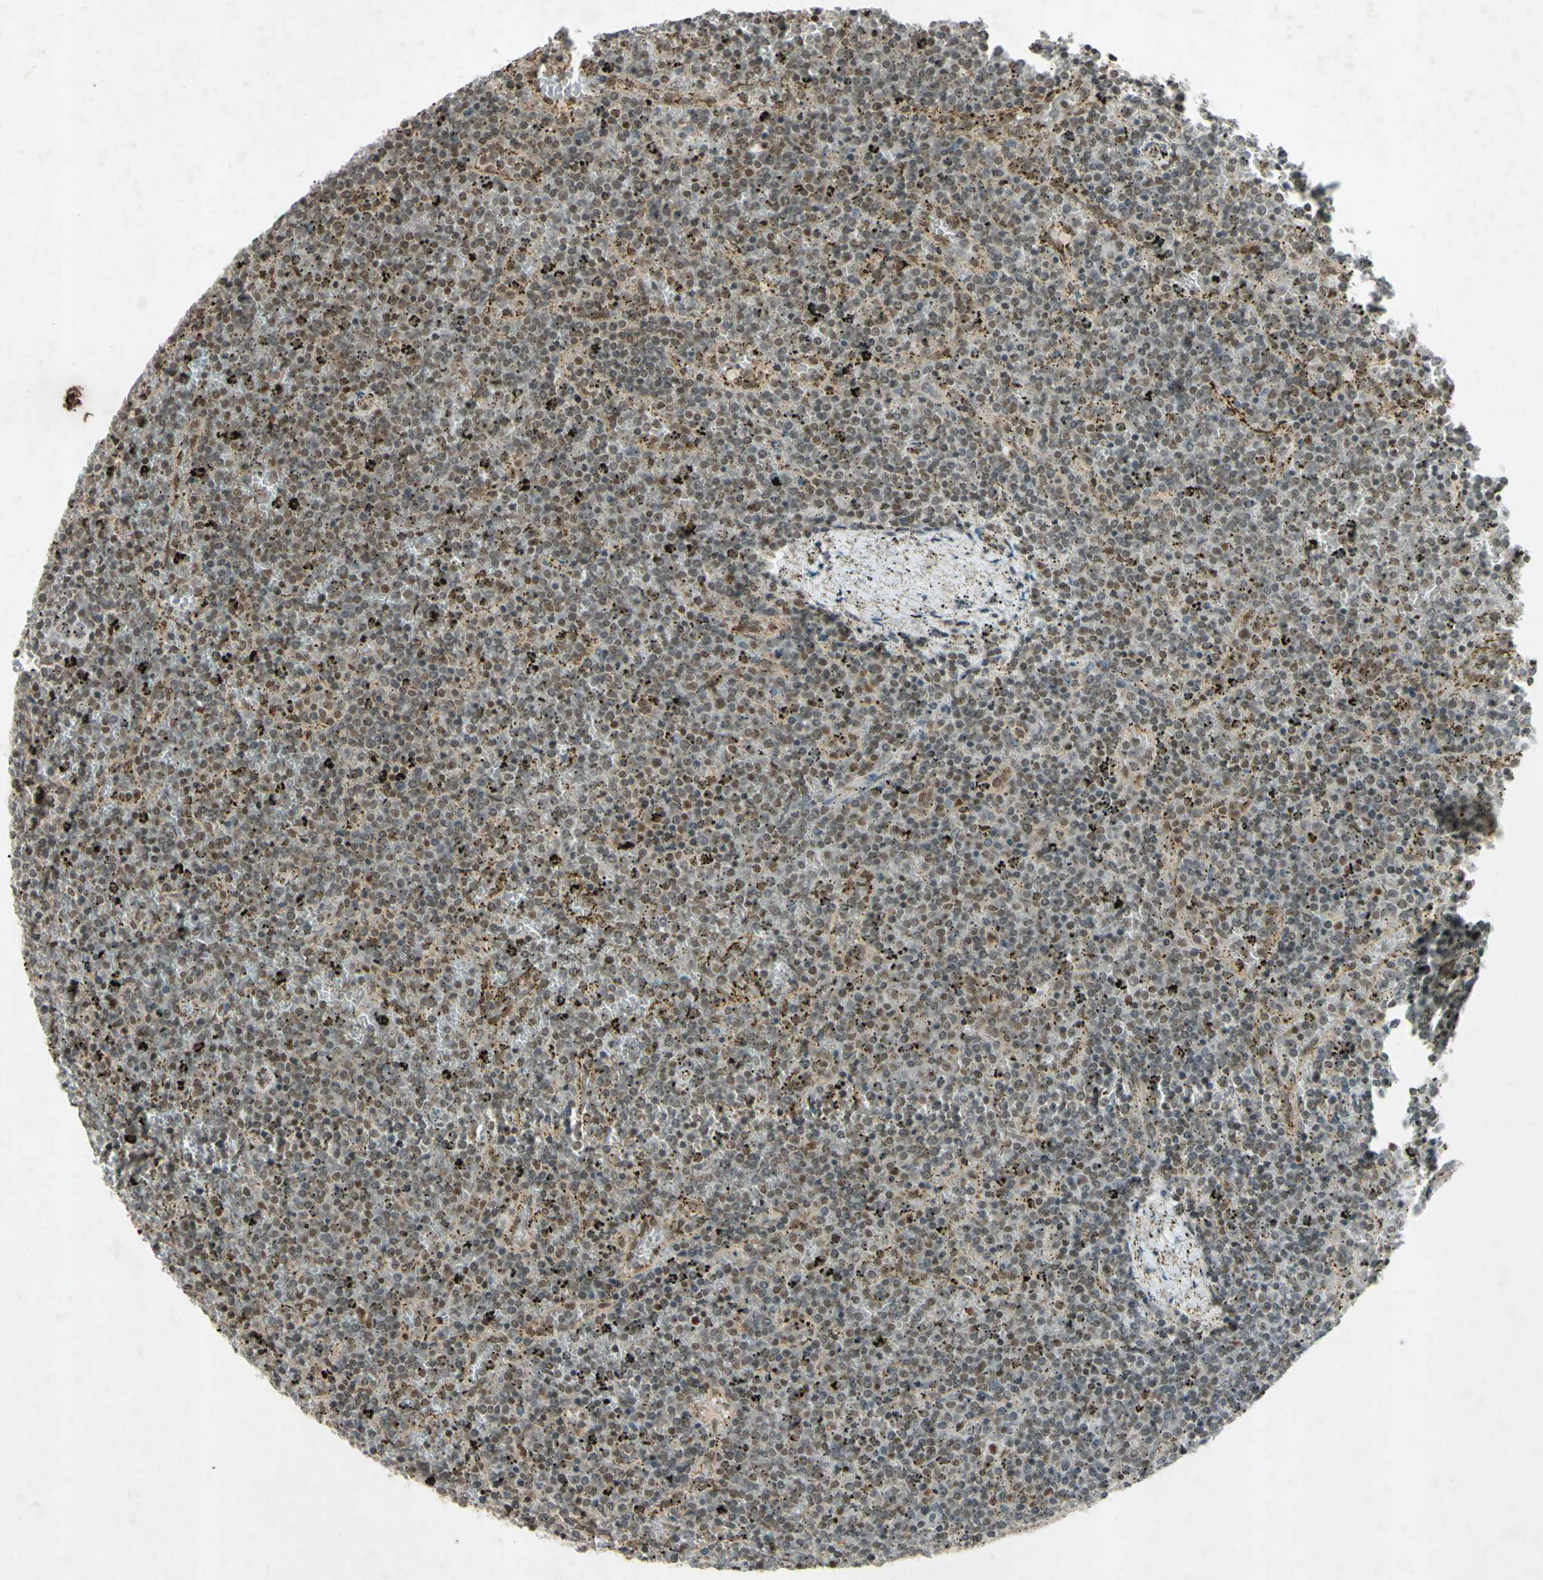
{"staining": {"intensity": "weak", "quantity": ">75%", "location": "nuclear"}, "tissue": "lymphoma", "cell_type": "Tumor cells", "image_type": "cancer", "snomed": [{"axis": "morphology", "description": "Malignant lymphoma, non-Hodgkin's type, Low grade"}, {"axis": "topography", "description": "Spleen"}], "caption": "A micrograph of human lymphoma stained for a protein demonstrates weak nuclear brown staining in tumor cells.", "gene": "SNW1", "patient": {"sex": "female", "age": 77}}